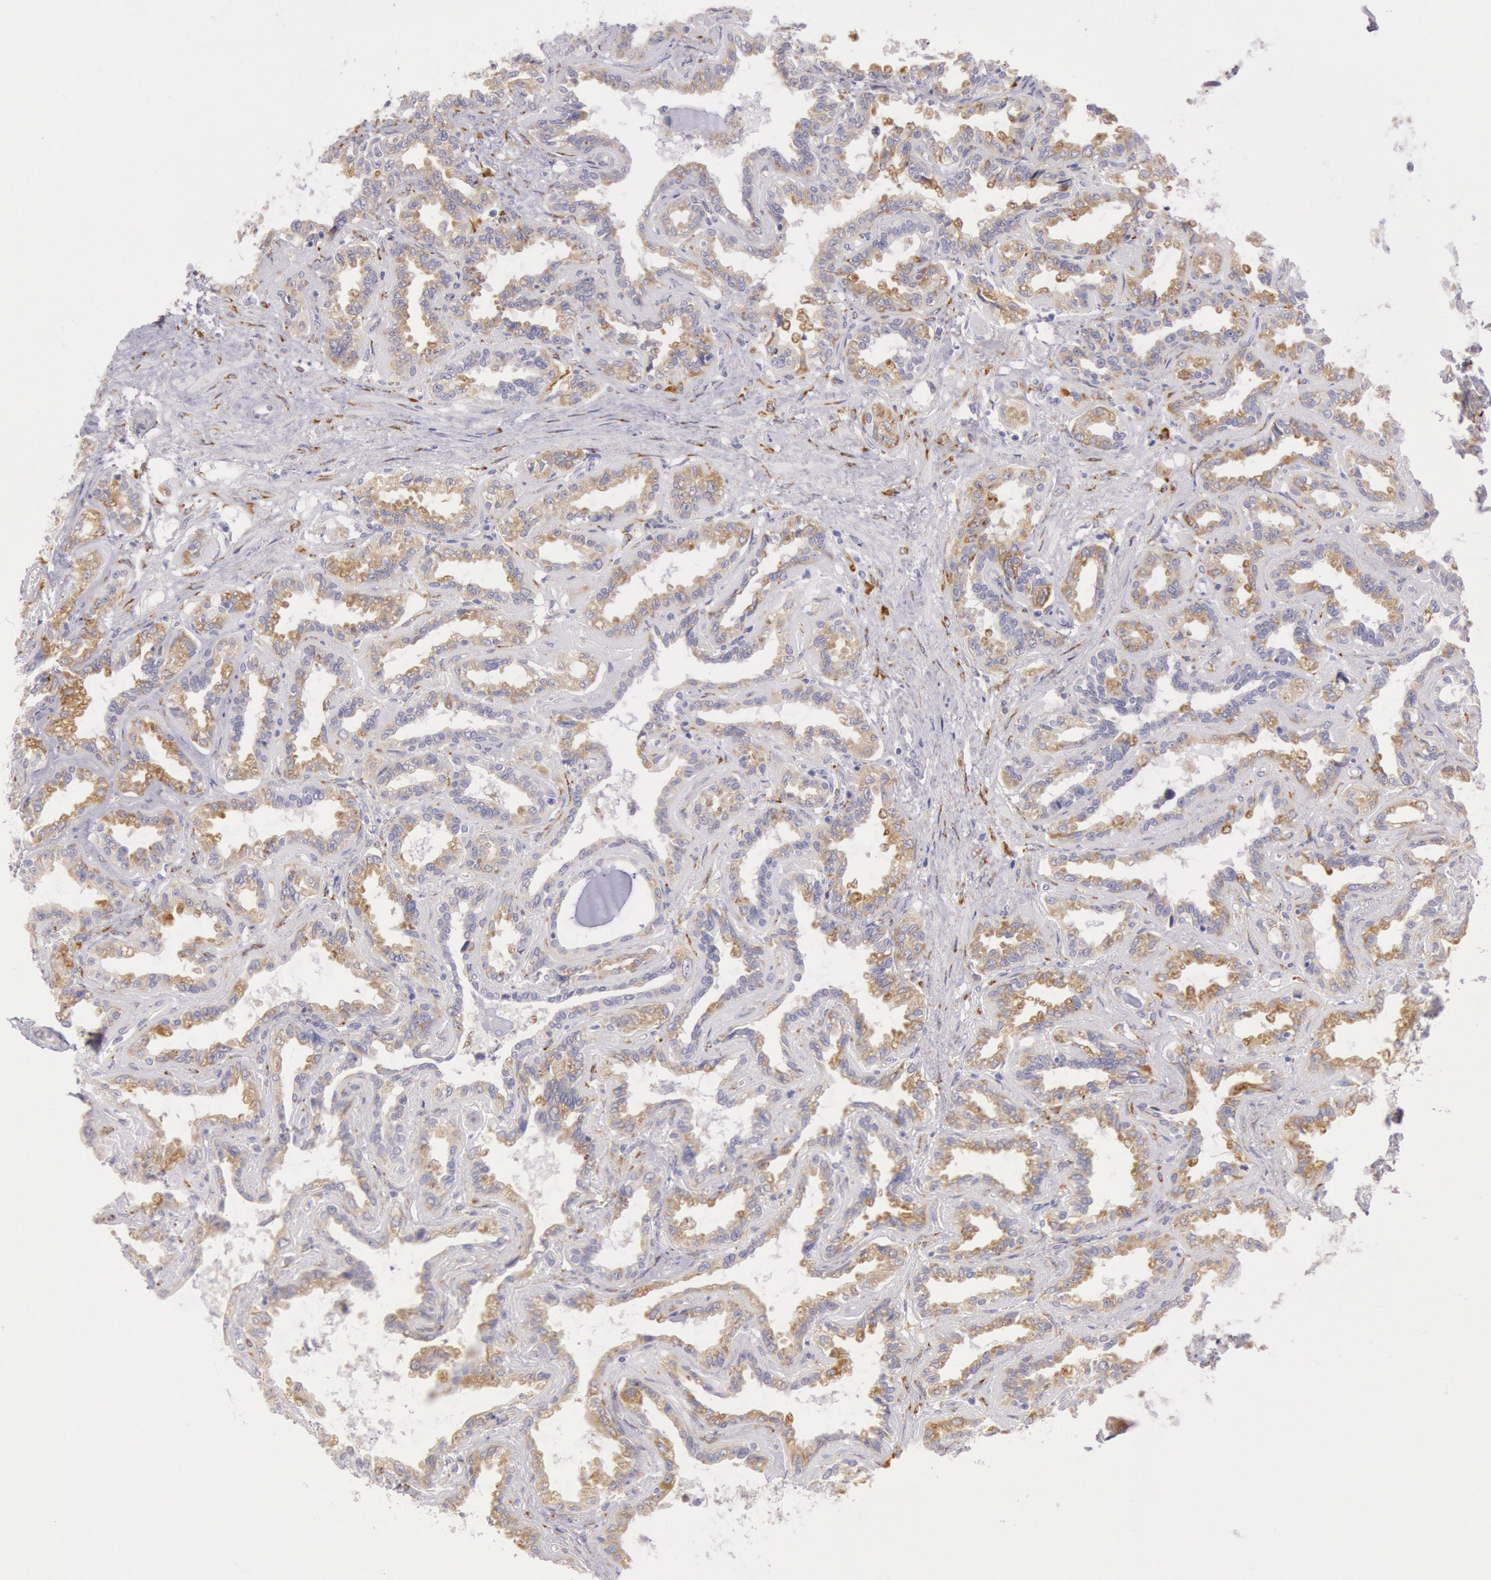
{"staining": {"intensity": "weak", "quantity": ">75%", "location": "cytoplasmic/membranous"}, "tissue": "seminal vesicle", "cell_type": "Glandular cells", "image_type": "normal", "snomed": [{"axis": "morphology", "description": "Normal tissue, NOS"}, {"axis": "morphology", "description": "Inflammation, NOS"}, {"axis": "topography", "description": "Urinary bladder"}, {"axis": "topography", "description": "Prostate"}, {"axis": "topography", "description": "Seminal veicle"}], "caption": "Immunohistochemistry histopathology image of unremarkable seminal vesicle stained for a protein (brown), which exhibits low levels of weak cytoplasmic/membranous positivity in approximately >75% of glandular cells.", "gene": "CIDEB", "patient": {"sex": "male", "age": 82}}